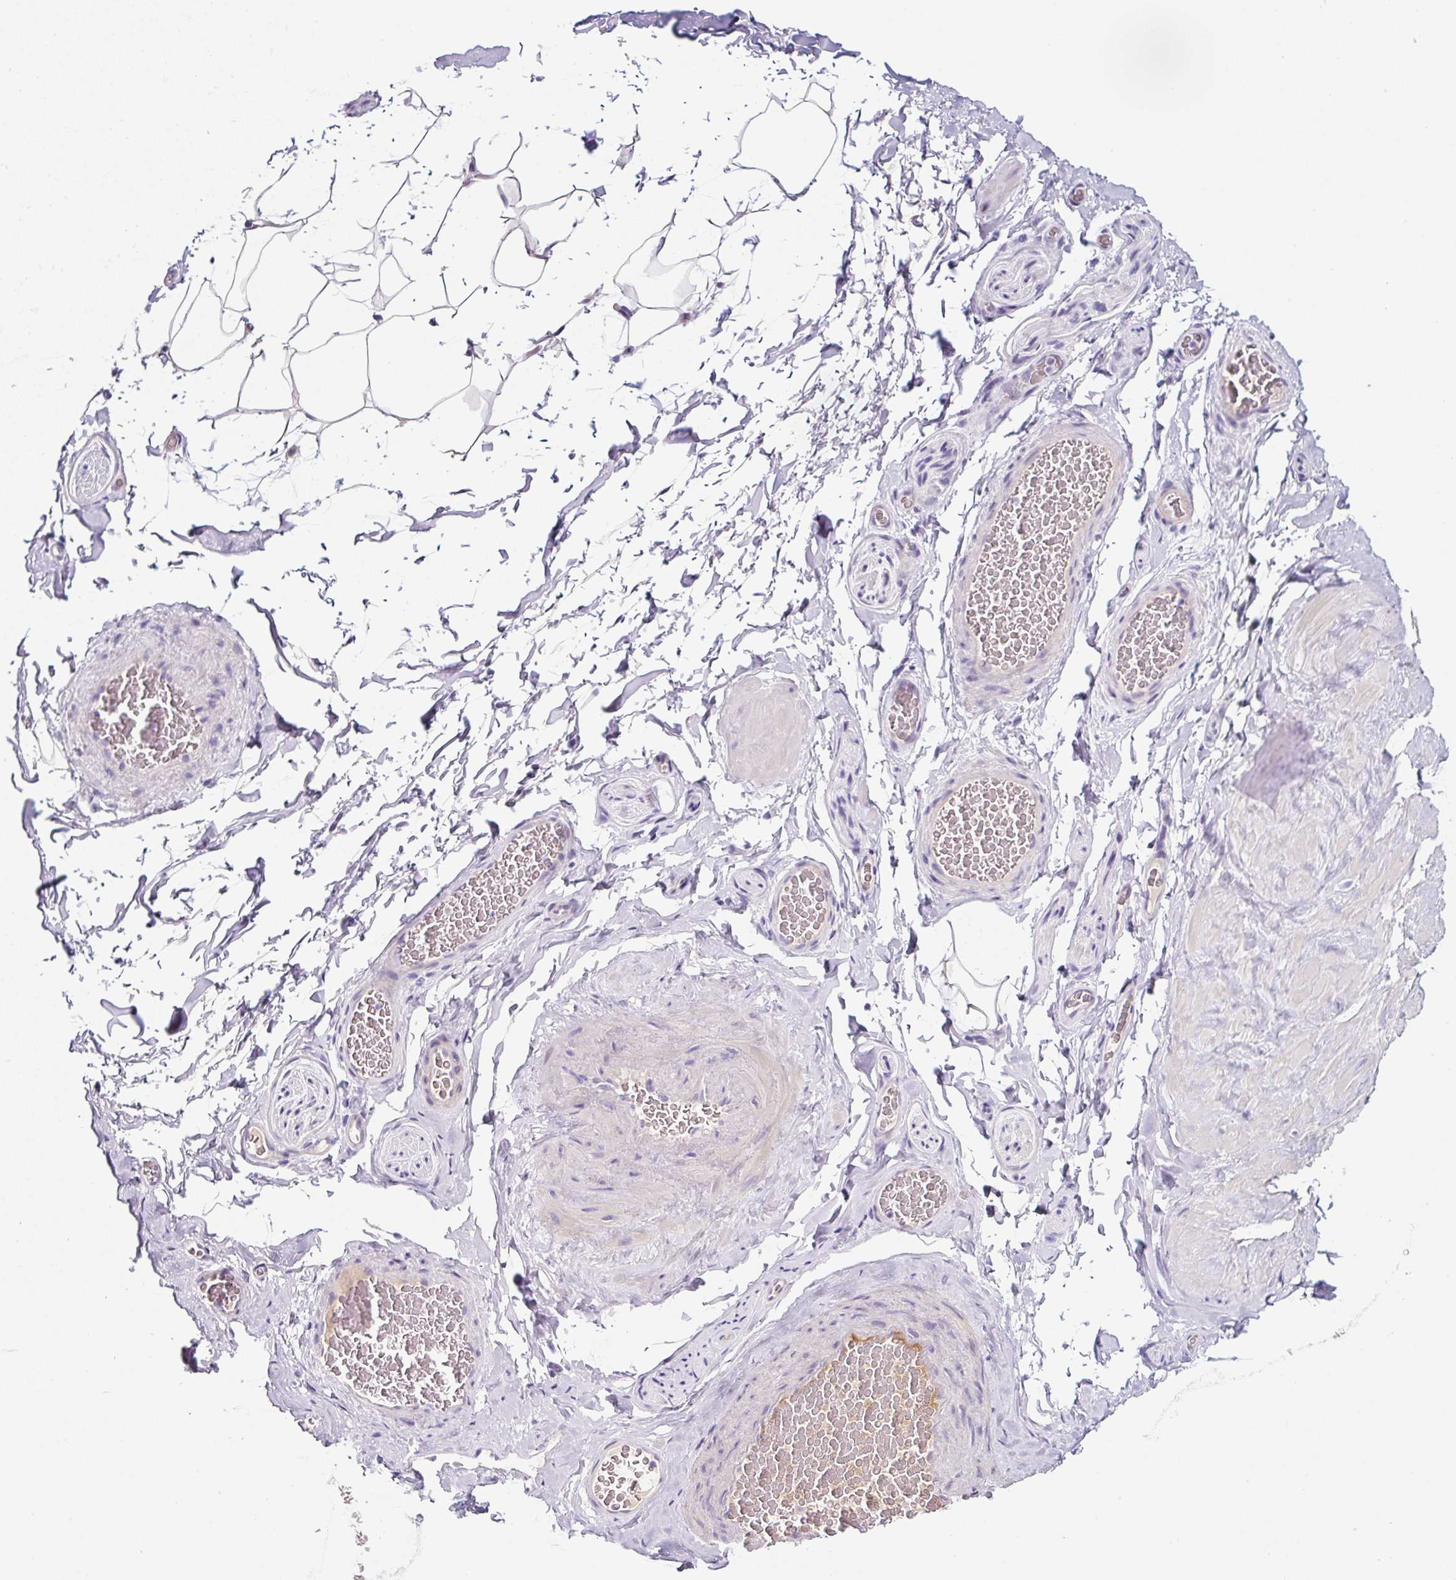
{"staining": {"intensity": "negative", "quantity": "none", "location": "none"}, "tissue": "adipose tissue", "cell_type": "Adipocytes", "image_type": "normal", "snomed": [{"axis": "morphology", "description": "Normal tissue, NOS"}, {"axis": "topography", "description": "Vascular tissue"}, {"axis": "topography", "description": "Peripheral nerve tissue"}], "caption": "Immunohistochemistry of unremarkable human adipose tissue displays no positivity in adipocytes. Brightfield microscopy of immunohistochemistry stained with DAB (brown) and hematoxylin (blue), captured at high magnification.", "gene": "OR14A2", "patient": {"sex": "male", "age": 41}}